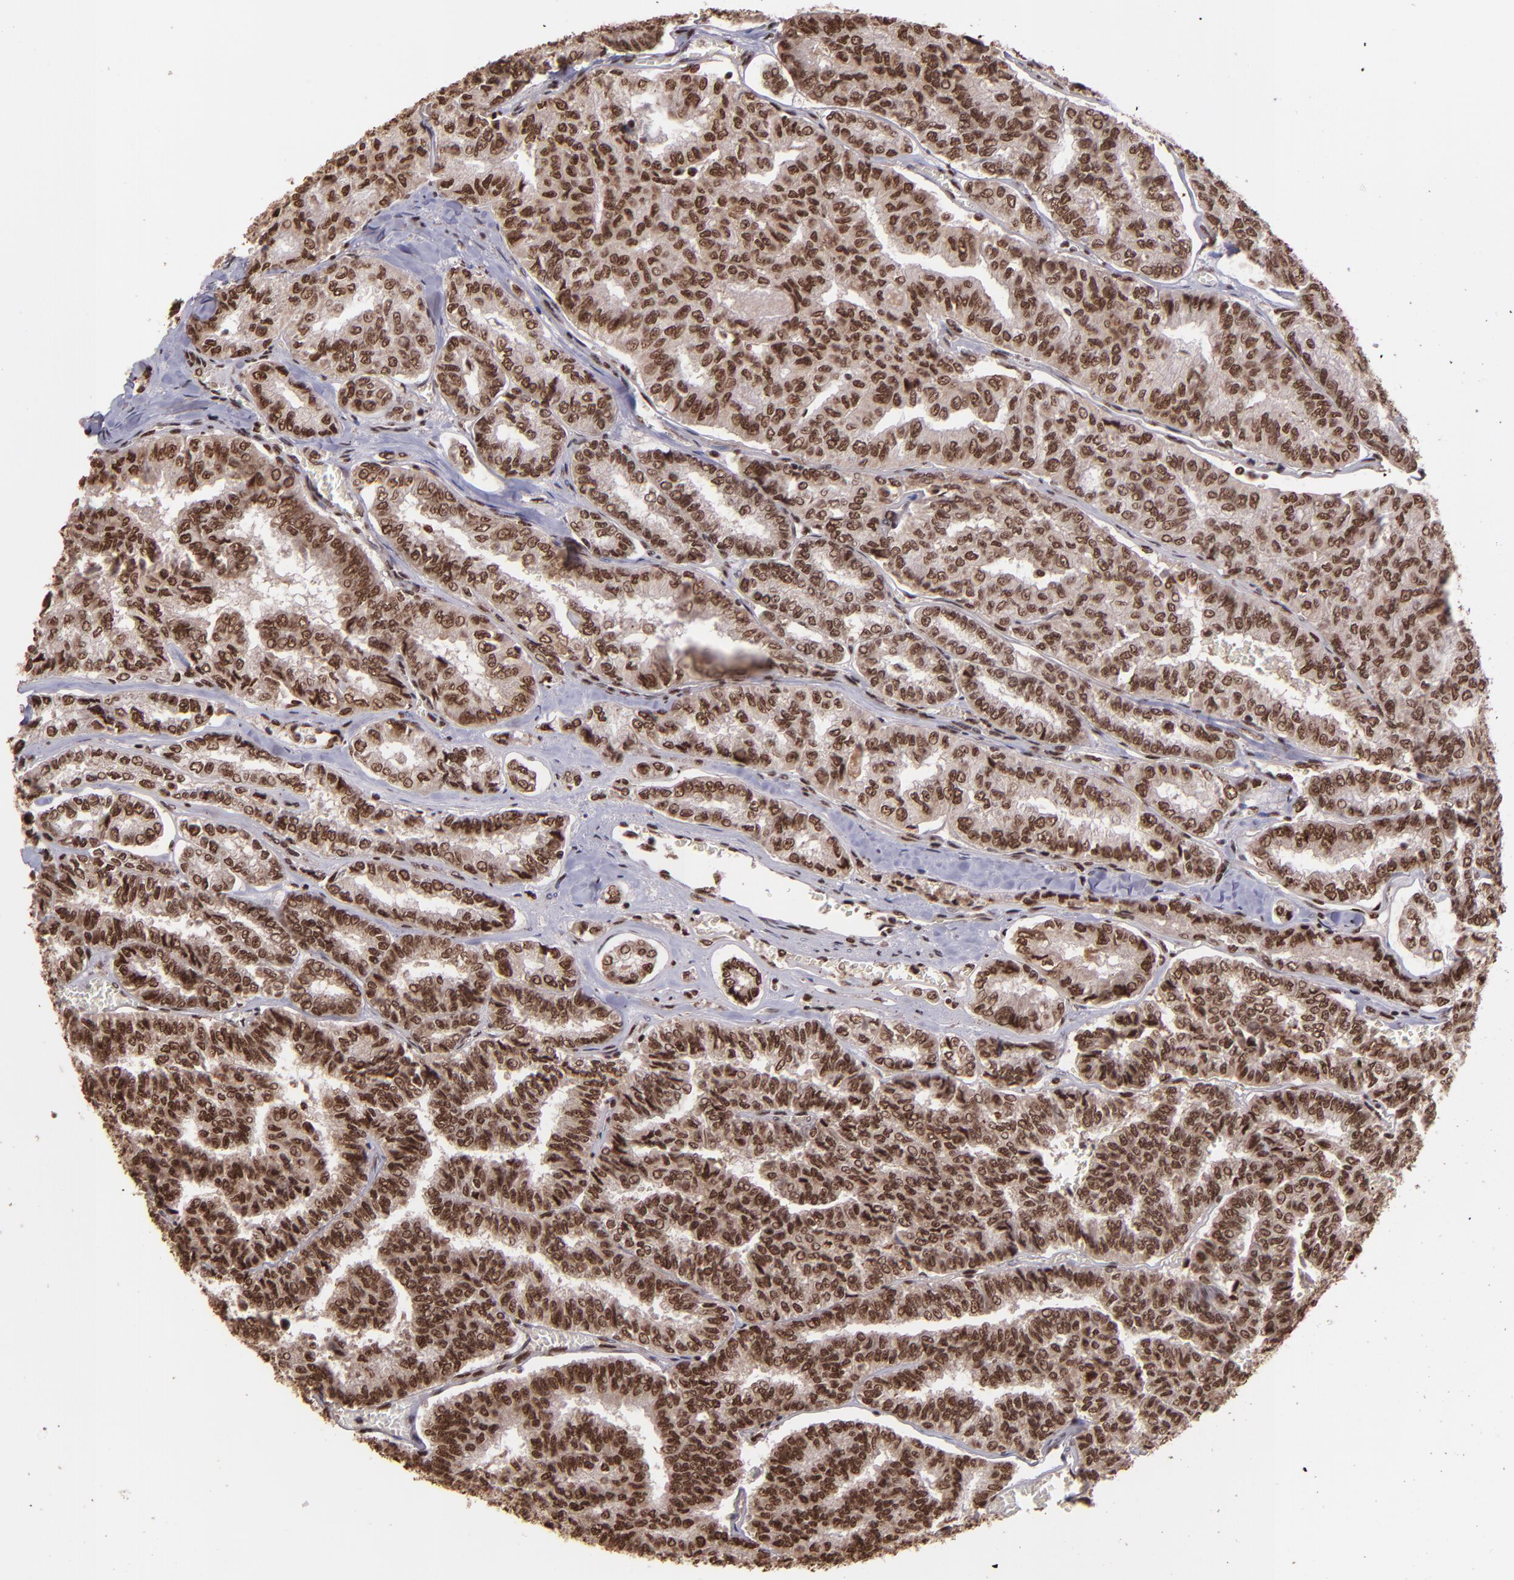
{"staining": {"intensity": "strong", "quantity": ">75%", "location": "nuclear"}, "tissue": "thyroid cancer", "cell_type": "Tumor cells", "image_type": "cancer", "snomed": [{"axis": "morphology", "description": "Papillary adenocarcinoma, NOS"}, {"axis": "topography", "description": "Thyroid gland"}], "caption": "Approximately >75% of tumor cells in papillary adenocarcinoma (thyroid) show strong nuclear protein positivity as visualized by brown immunohistochemical staining.", "gene": "PQBP1", "patient": {"sex": "female", "age": 35}}